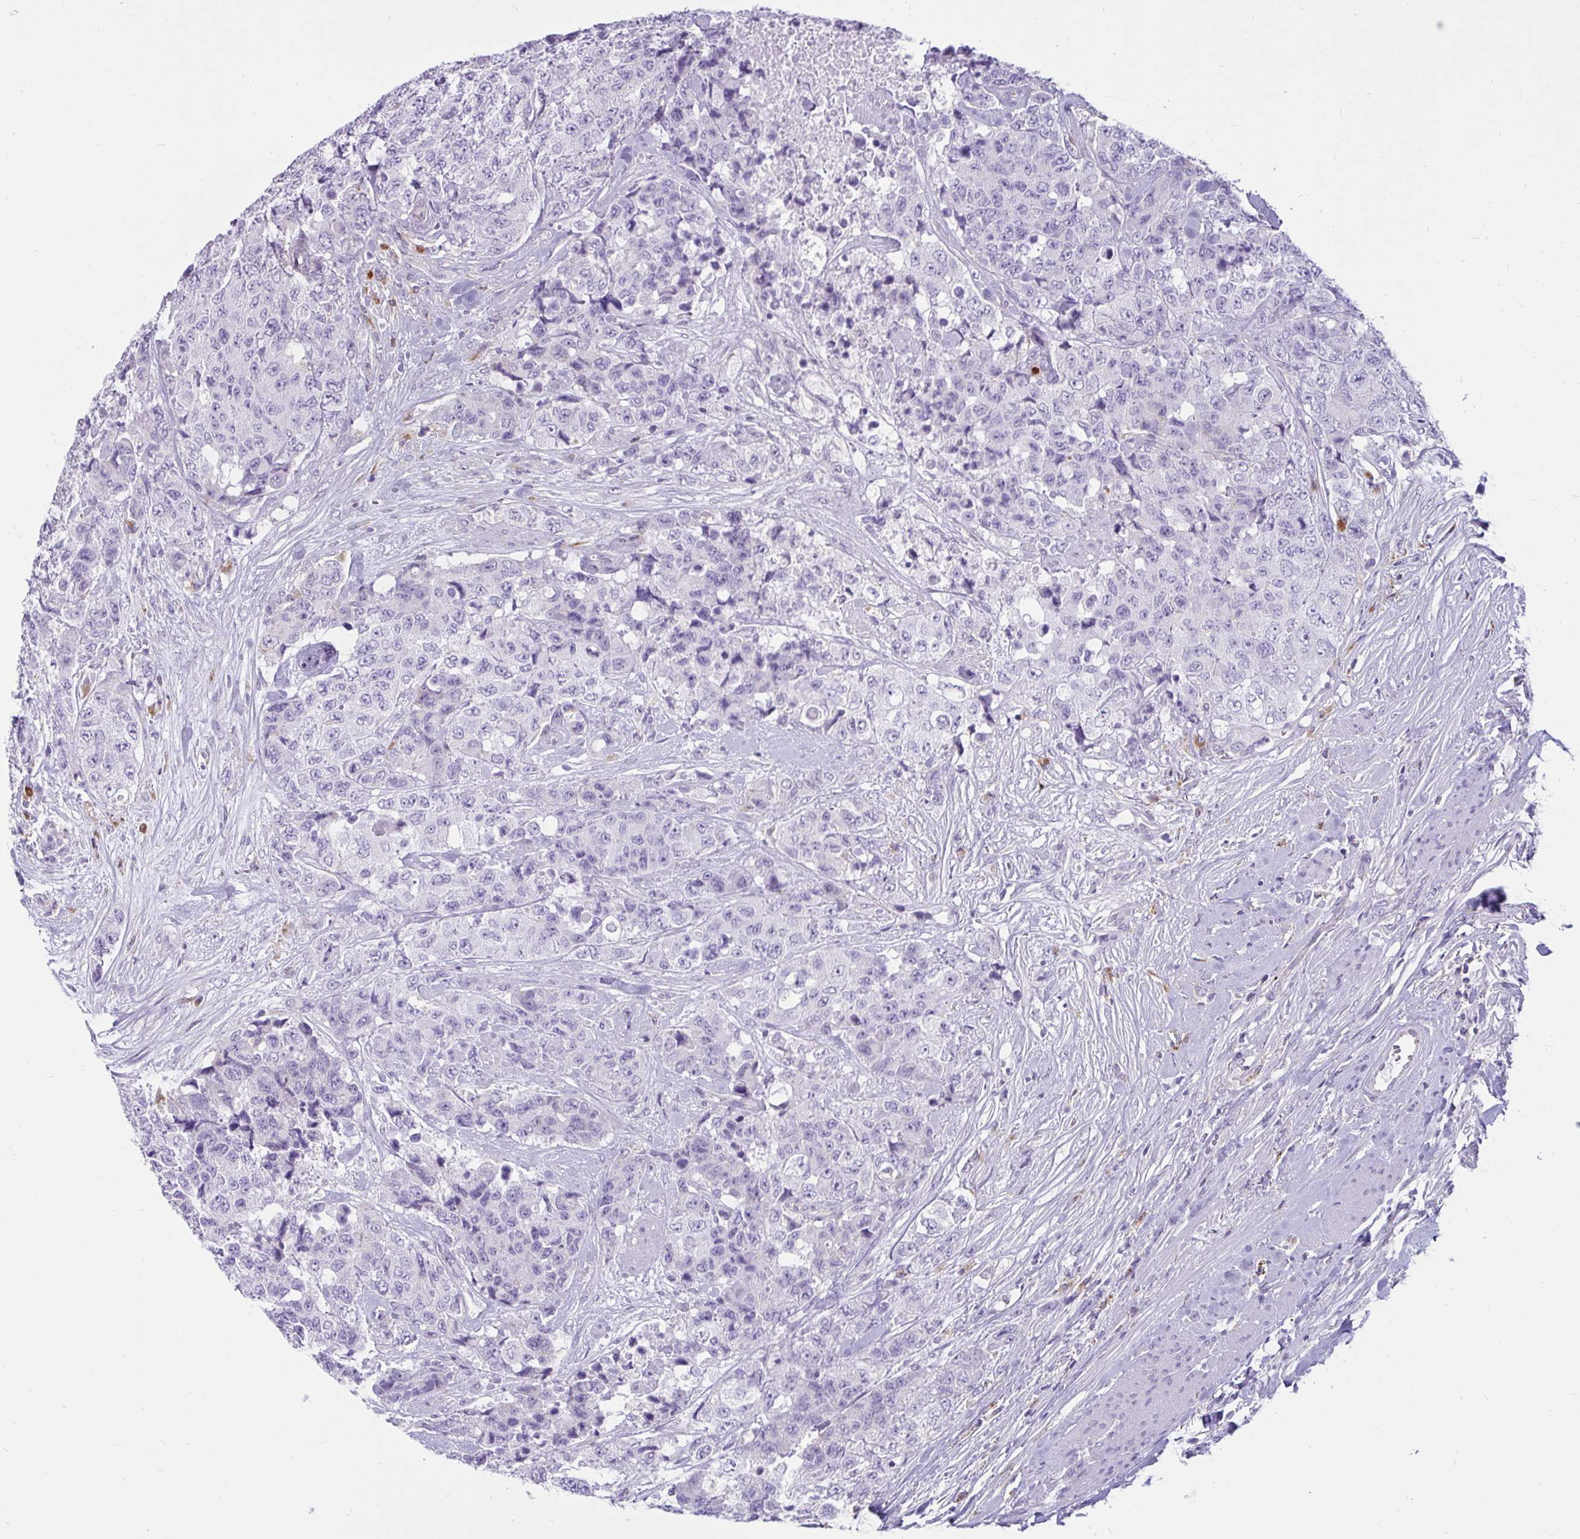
{"staining": {"intensity": "negative", "quantity": "none", "location": "none"}, "tissue": "urothelial cancer", "cell_type": "Tumor cells", "image_type": "cancer", "snomed": [{"axis": "morphology", "description": "Urothelial carcinoma, High grade"}, {"axis": "topography", "description": "Urinary bladder"}], "caption": "Immunohistochemical staining of urothelial carcinoma (high-grade) displays no significant staining in tumor cells.", "gene": "CTSZ", "patient": {"sex": "female", "age": 78}}